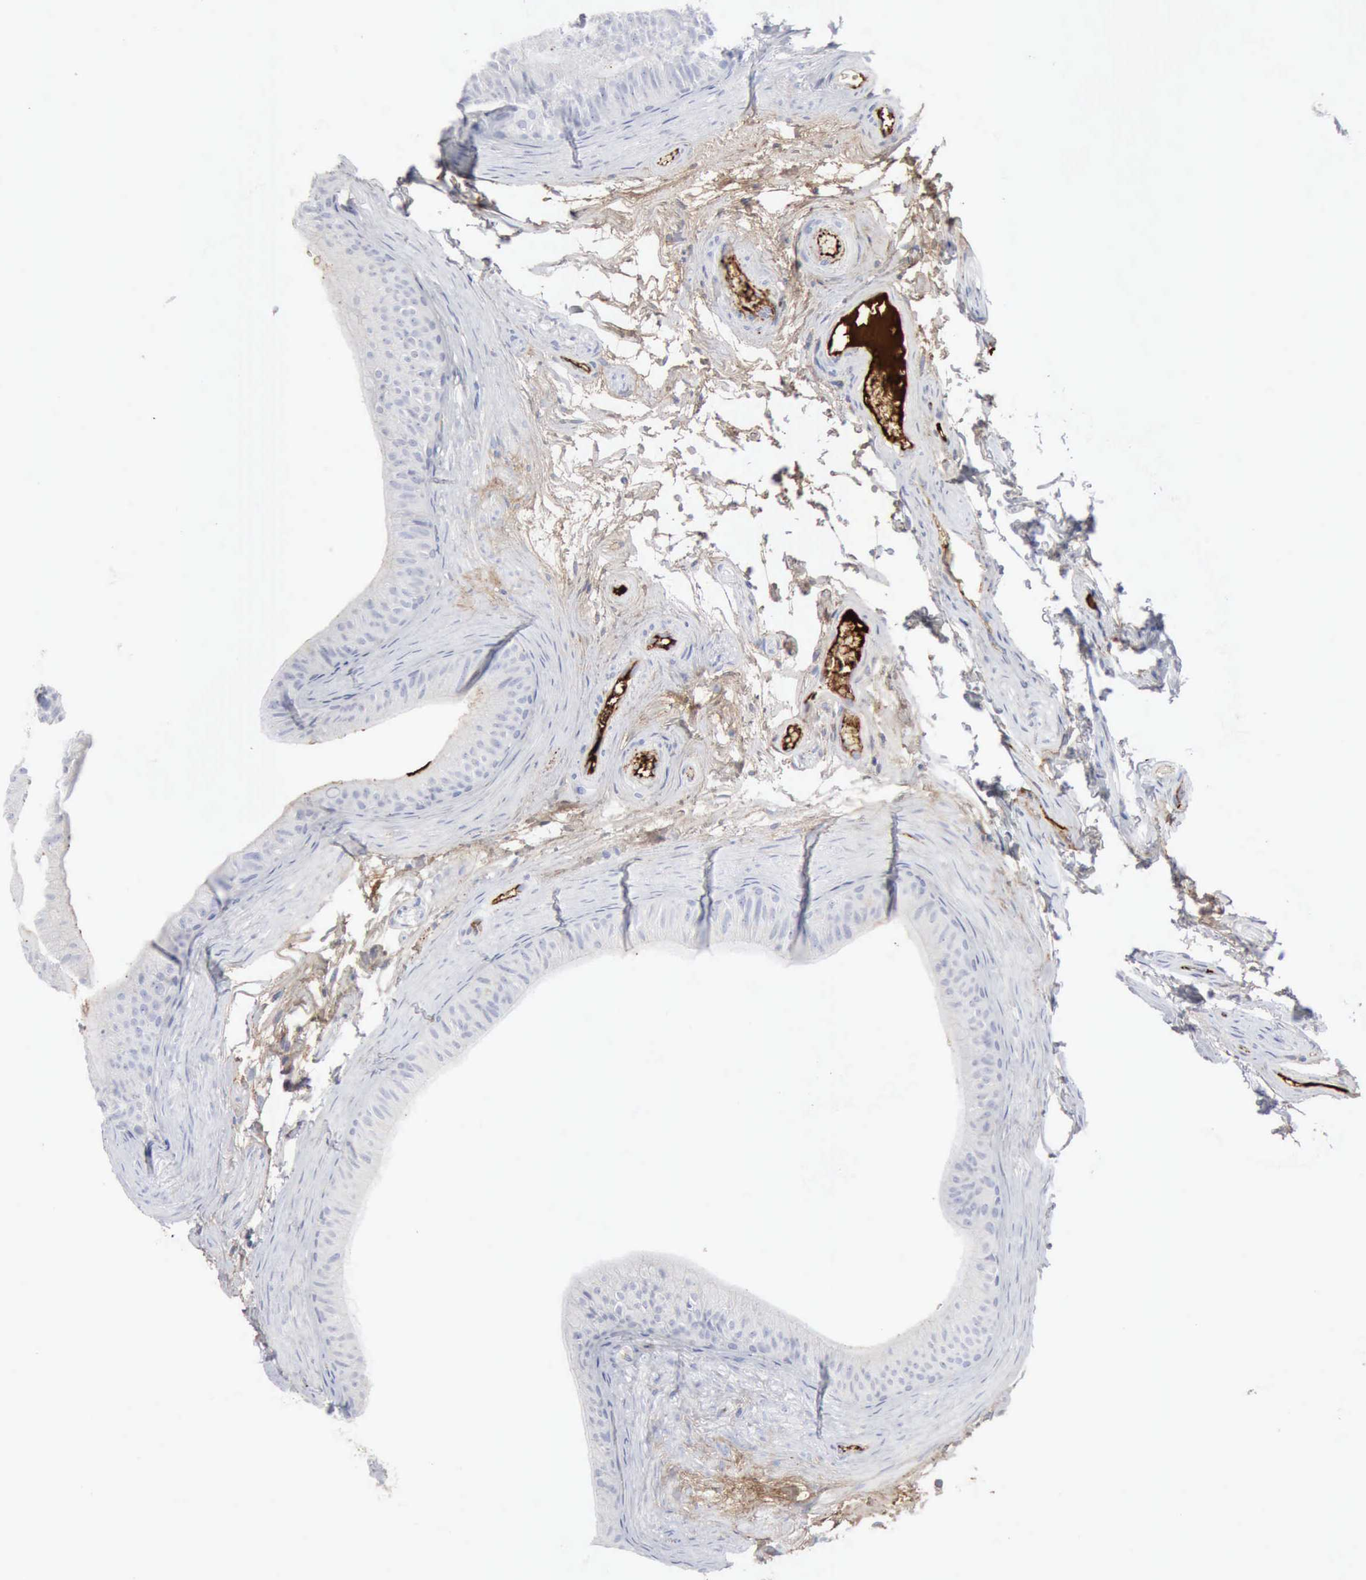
{"staining": {"intensity": "negative", "quantity": "none", "location": "none"}, "tissue": "epididymis", "cell_type": "Glandular cells", "image_type": "normal", "snomed": [{"axis": "morphology", "description": "Normal tissue, NOS"}, {"axis": "topography", "description": "Testis"}, {"axis": "topography", "description": "Epididymis"}], "caption": "IHC photomicrograph of unremarkable epididymis stained for a protein (brown), which displays no expression in glandular cells. Nuclei are stained in blue.", "gene": "C4BPA", "patient": {"sex": "male", "age": 36}}